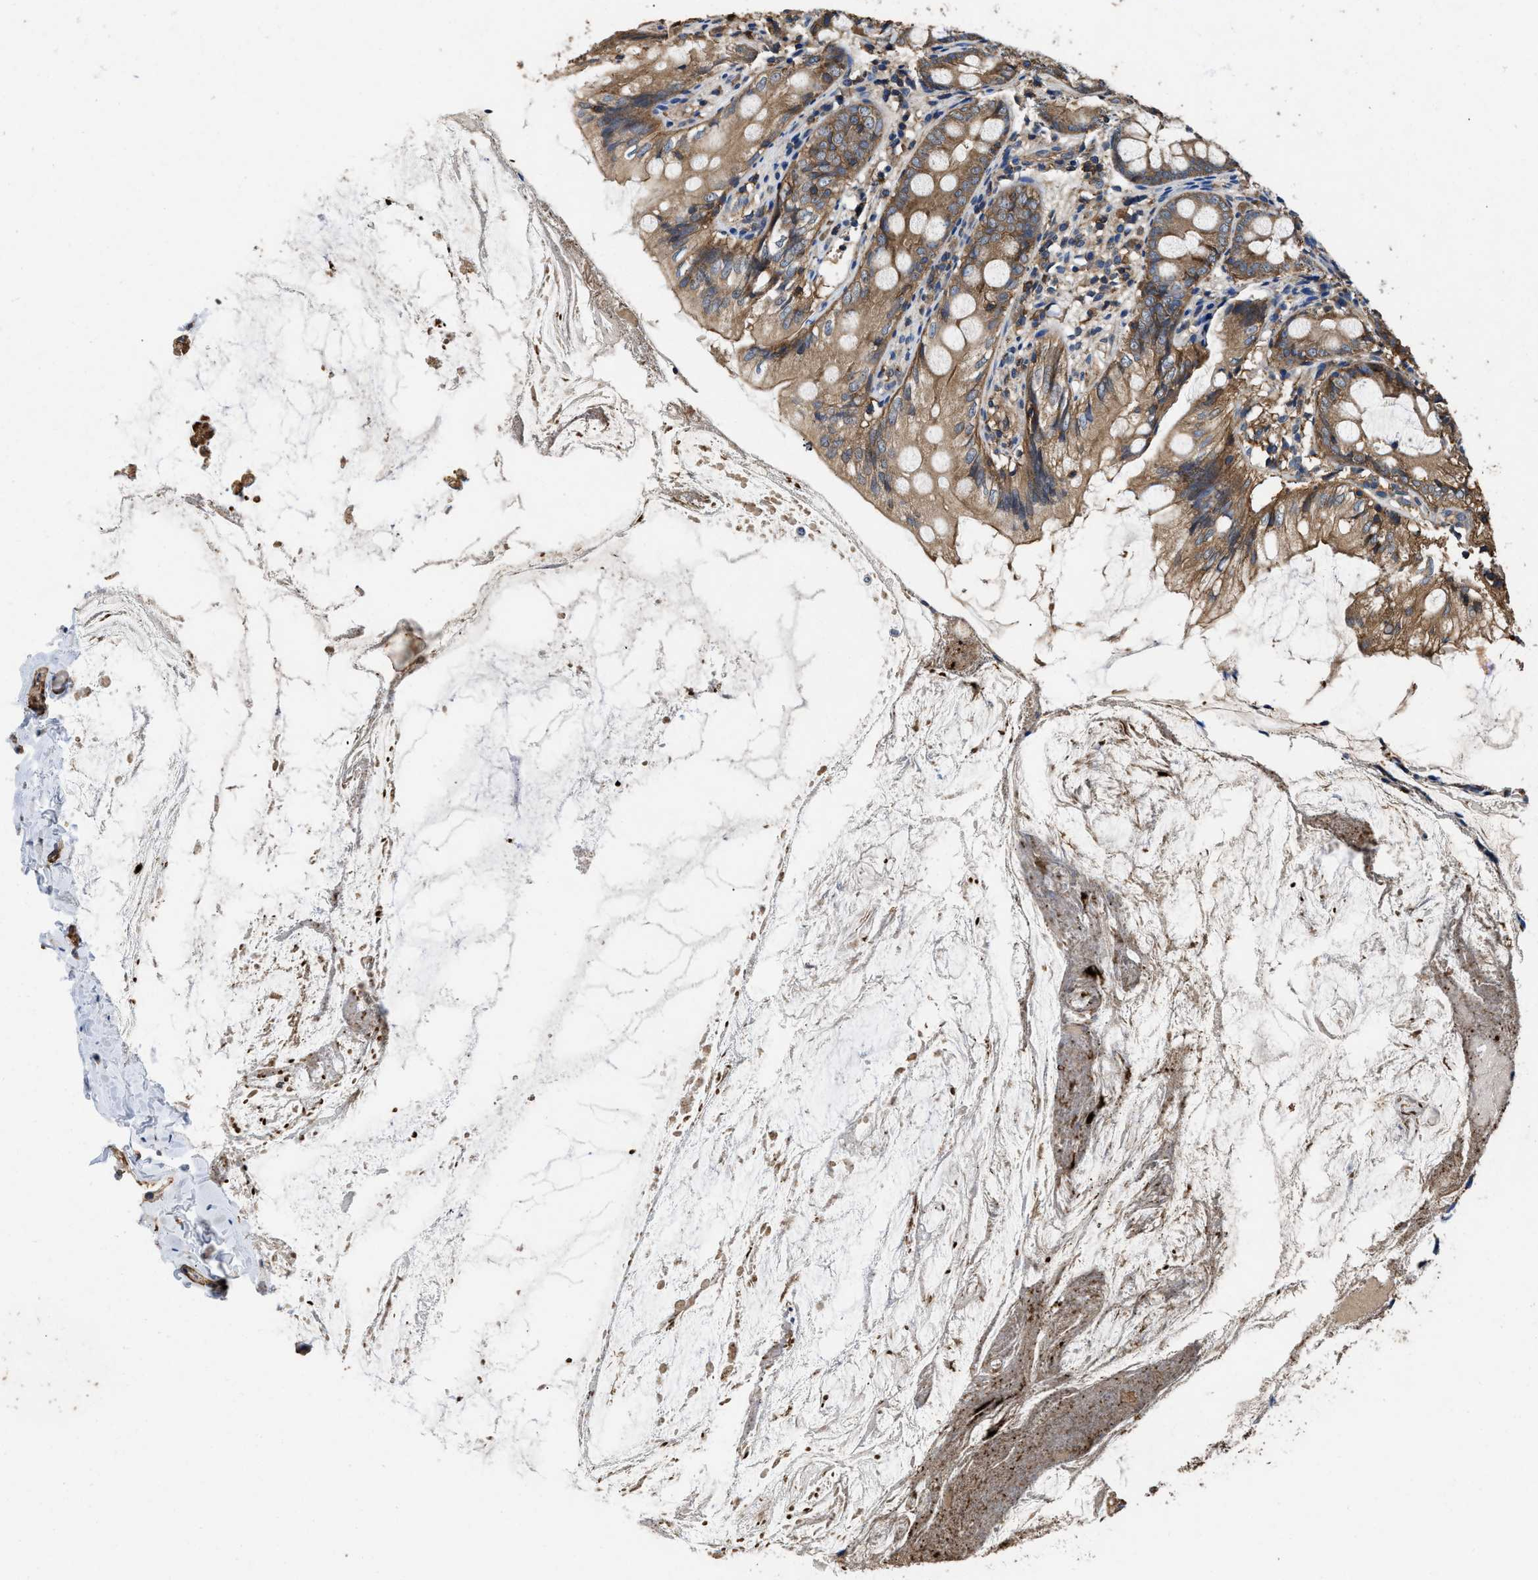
{"staining": {"intensity": "moderate", "quantity": ">75%", "location": "cytoplasmic/membranous"}, "tissue": "appendix", "cell_type": "Glandular cells", "image_type": "normal", "snomed": [{"axis": "morphology", "description": "Normal tissue, NOS"}, {"axis": "topography", "description": "Appendix"}], "caption": "This is a photomicrograph of IHC staining of benign appendix, which shows moderate positivity in the cytoplasmic/membranous of glandular cells.", "gene": "LINGO2", "patient": {"sex": "female", "age": 77}}